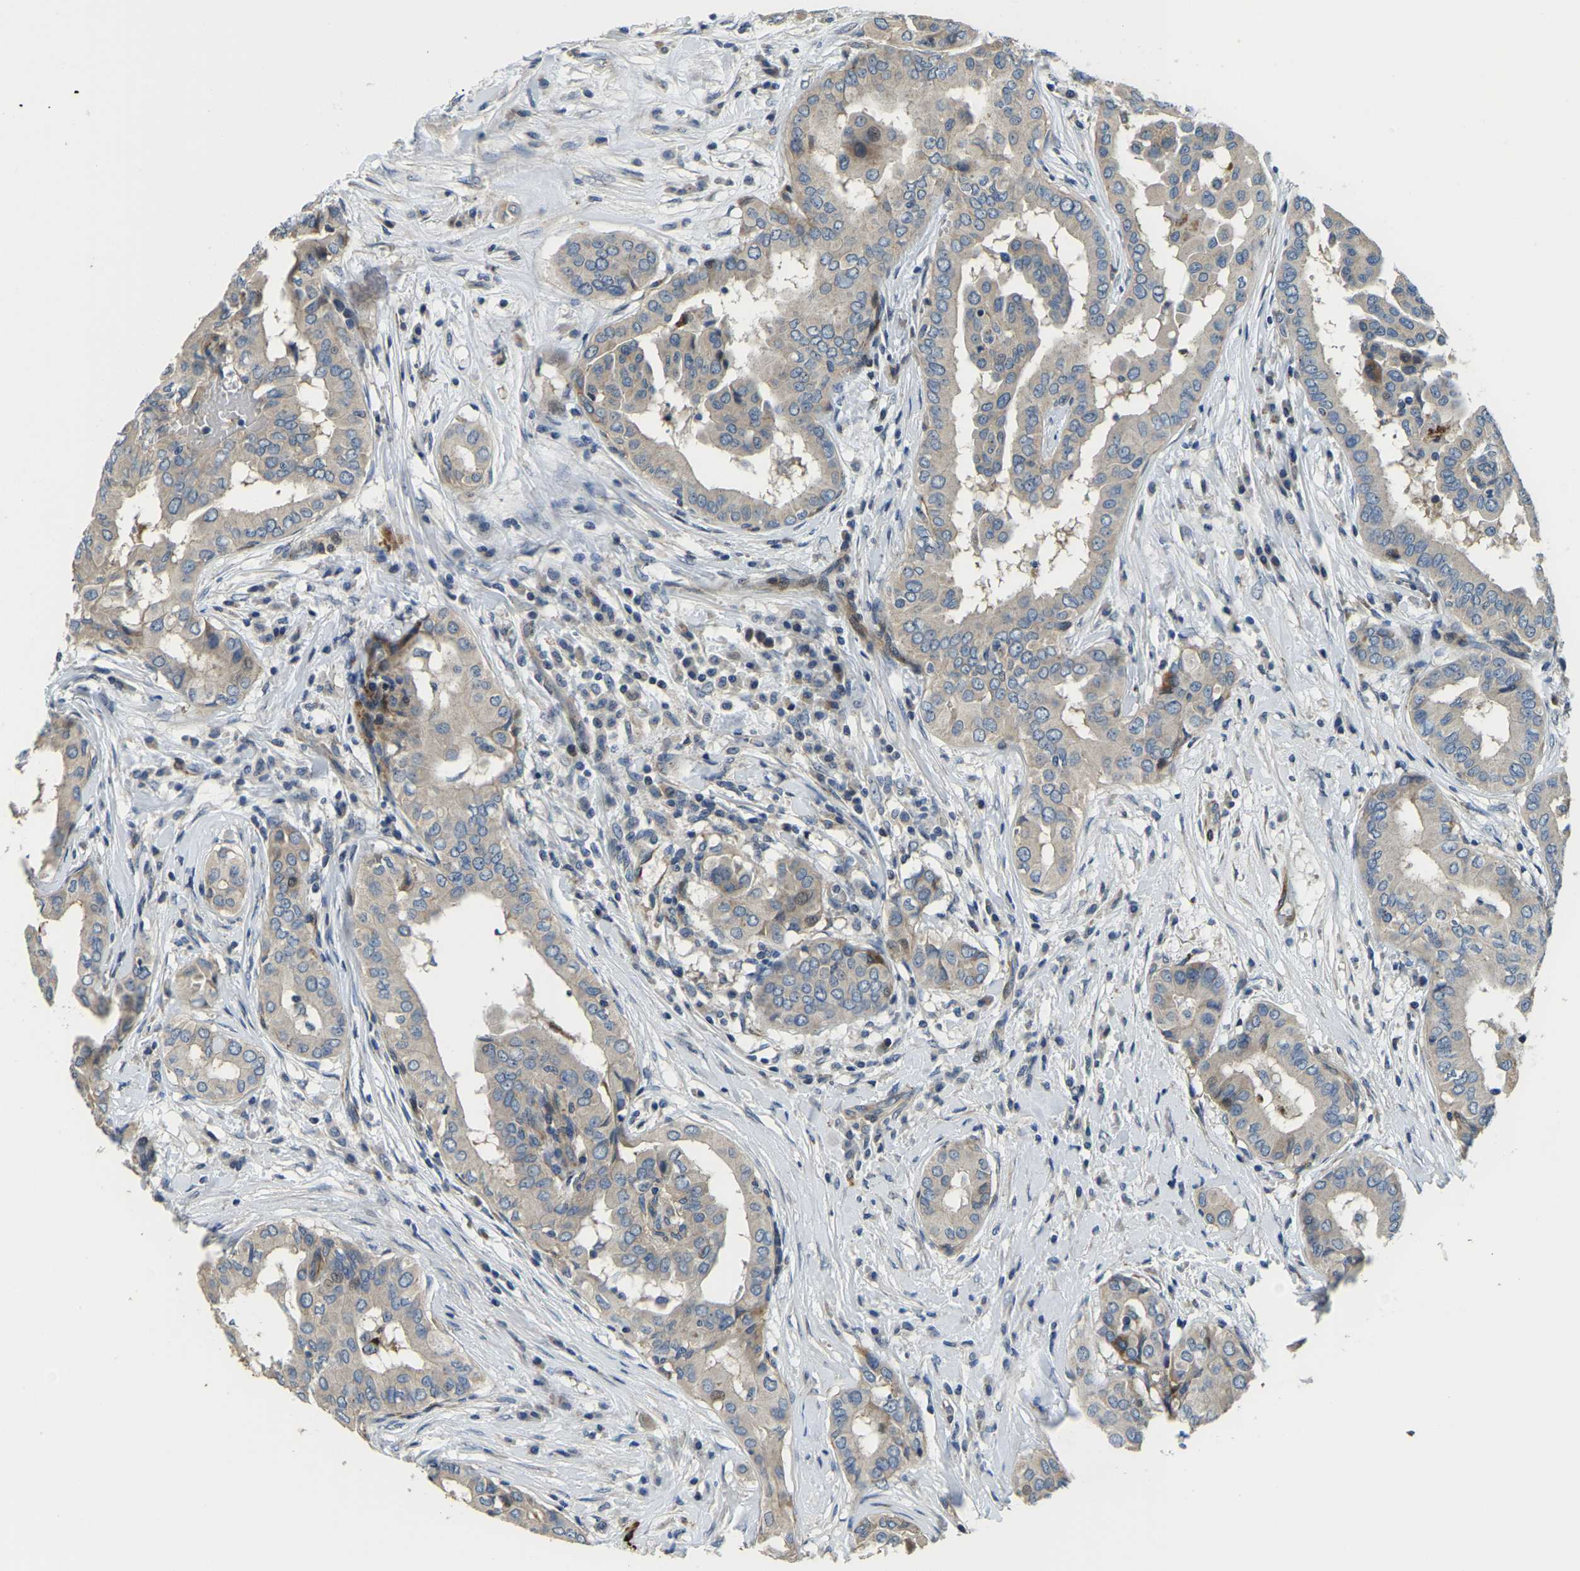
{"staining": {"intensity": "moderate", "quantity": "<25%", "location": "cytoplasmic/membranous"}, "tissue": "thyroid cancer", "cell_type": "Tumor cells", "image_type": "cancer", "snomed": [{"axis": "morphology", "description": "Papillary adenocarcinoma, NOS"}, {"axis": "topography", "description": "Thyroid gland"}], "caption": "Moderate cytoplasmic/membranous expression is appreciated in about <25% of tumor cells in thyroid papillary adenocarcinoma.", "gene": "RNF39", "patient": {"sex": "male", "age": 33}}